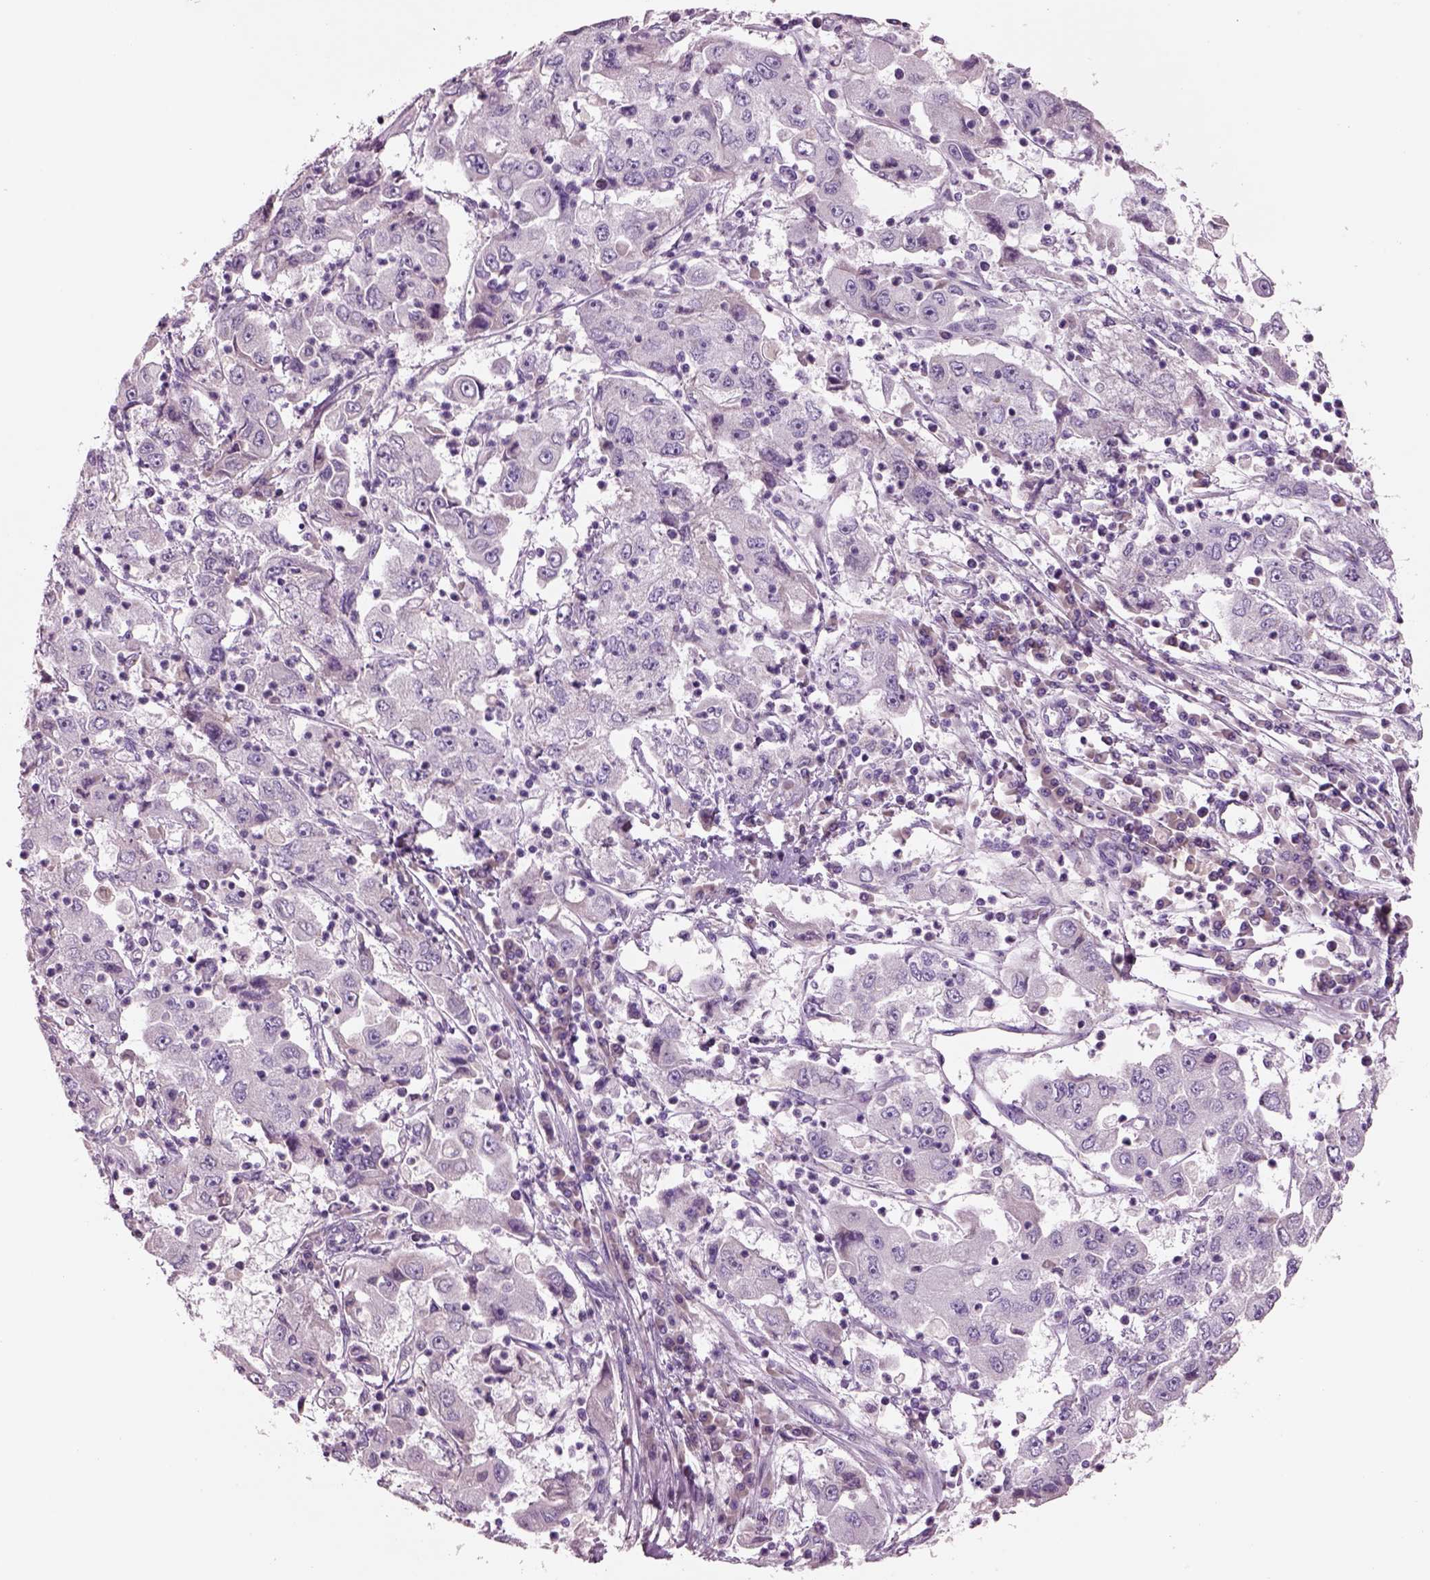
{"staining": {"intensity": "negative", "quantity": "none", "location": "none"}, "tissue": "cervical cancer", "cell_type": "Tumor cells", "image_type": "cancer", "snomed": [{"axis": "morphology", "description": "Squamous cell carcinoma, NOS"}, {"axis": "topography", "description": "Cervix"}], "caption": "An immunohistochemistry (IHC) image of squamous cell carcinoma (cervical) is shown. There is no staining in tumor cells of squamous cell carcinoma (cervical).", "gene": "PLPP7", "patient": {"sex": "female", "age": 36}}